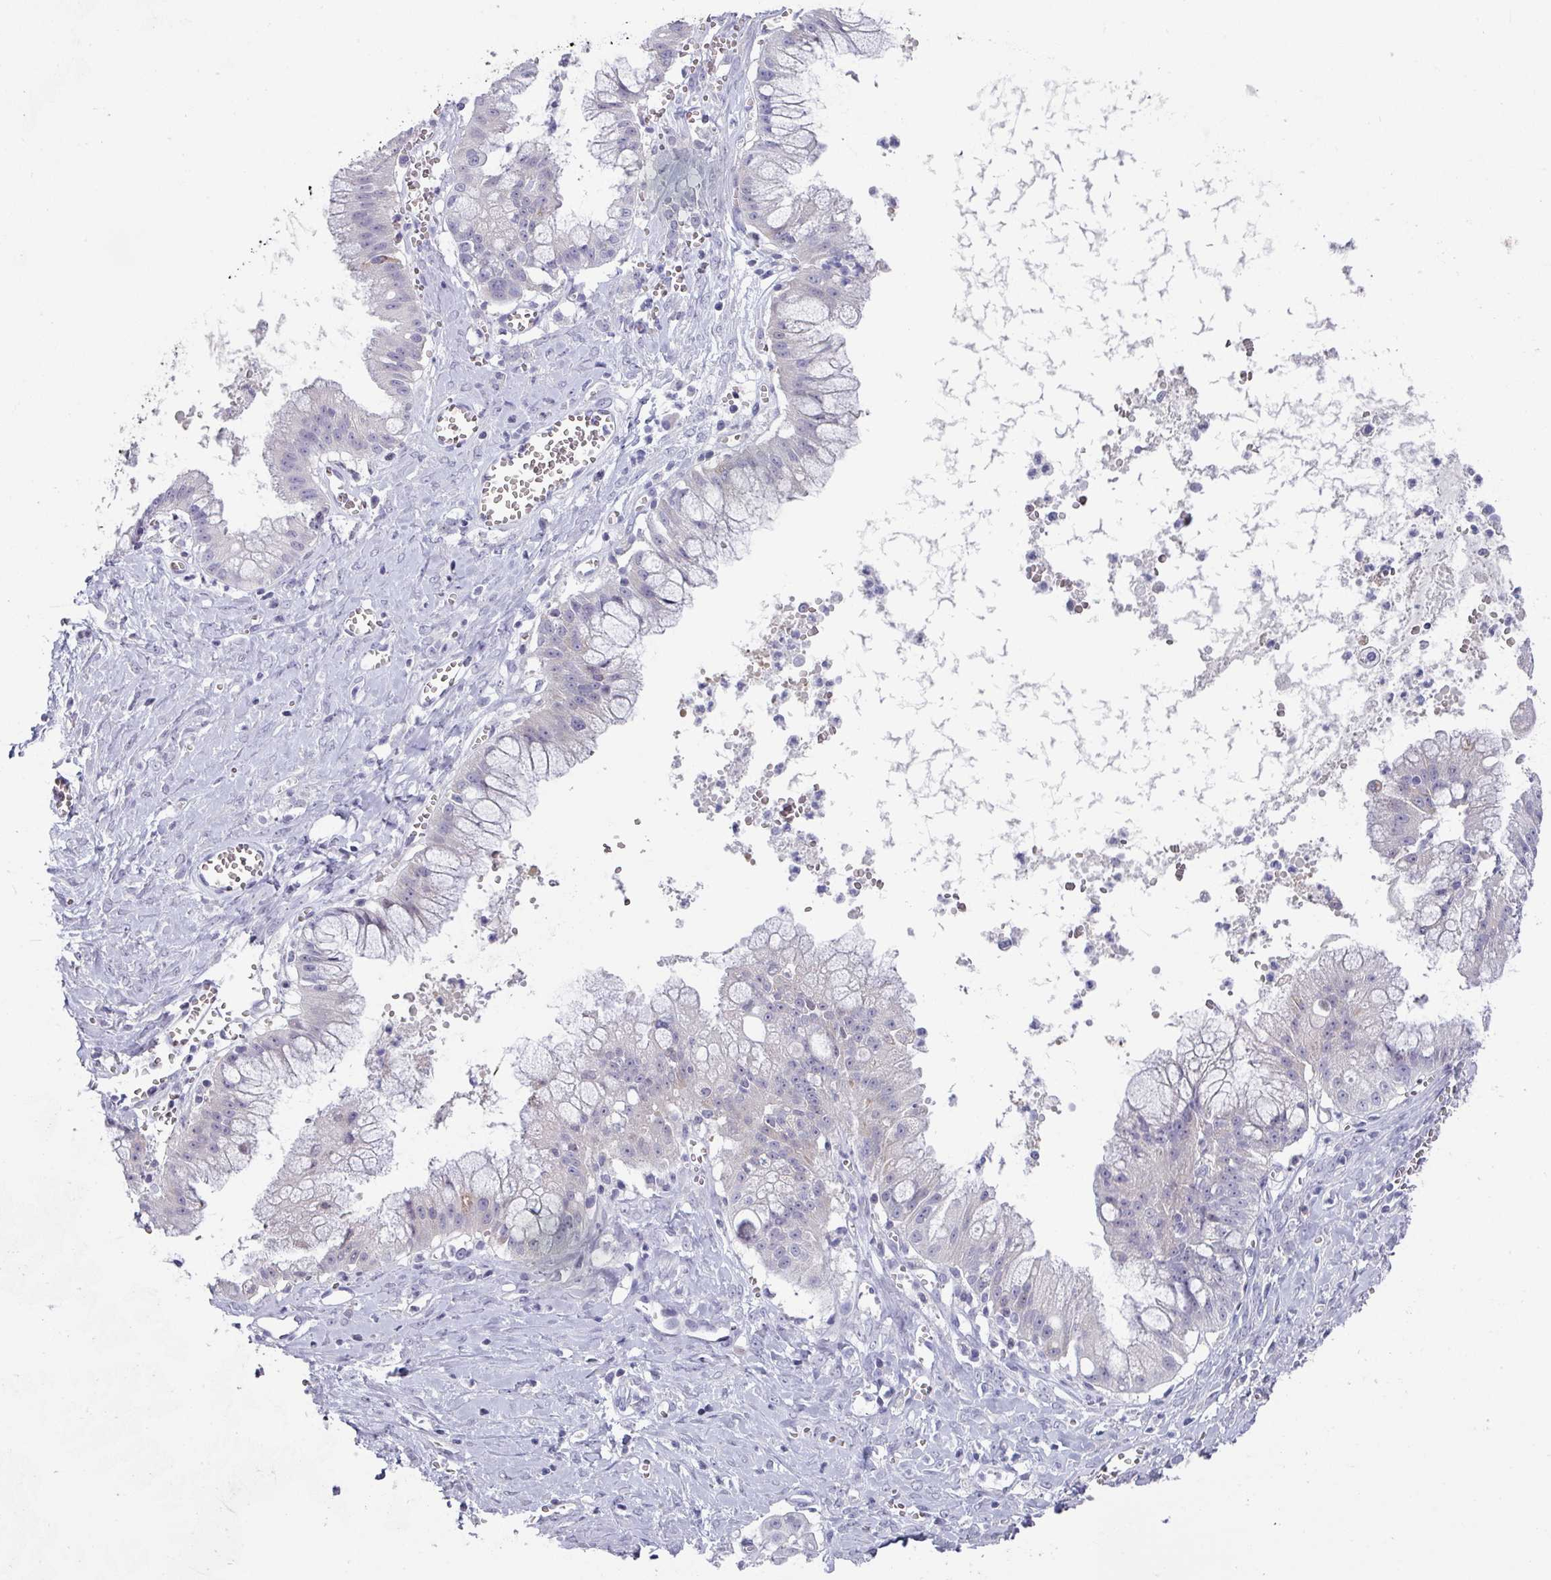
{"staining": {"intensity": "negative", "quantity": "none", "location": "none"}, "tissue": "ovarian cancer", "cell_type": "Tumor cells", "image_type": "cancer", "snomed": [{"axis": "morphology", "description": "Cystadenocarcinoma, mucinous, NOS"}, {"axis": "topography", "description": "Ovary"}], "caption": "Ovarian mucinous cystadenocarcinoma was stained to show a protein in brown. There is no significant staining in tumor cells.", "gene": "DEFB115", "patient": {"sex": "female", "age": 70}}